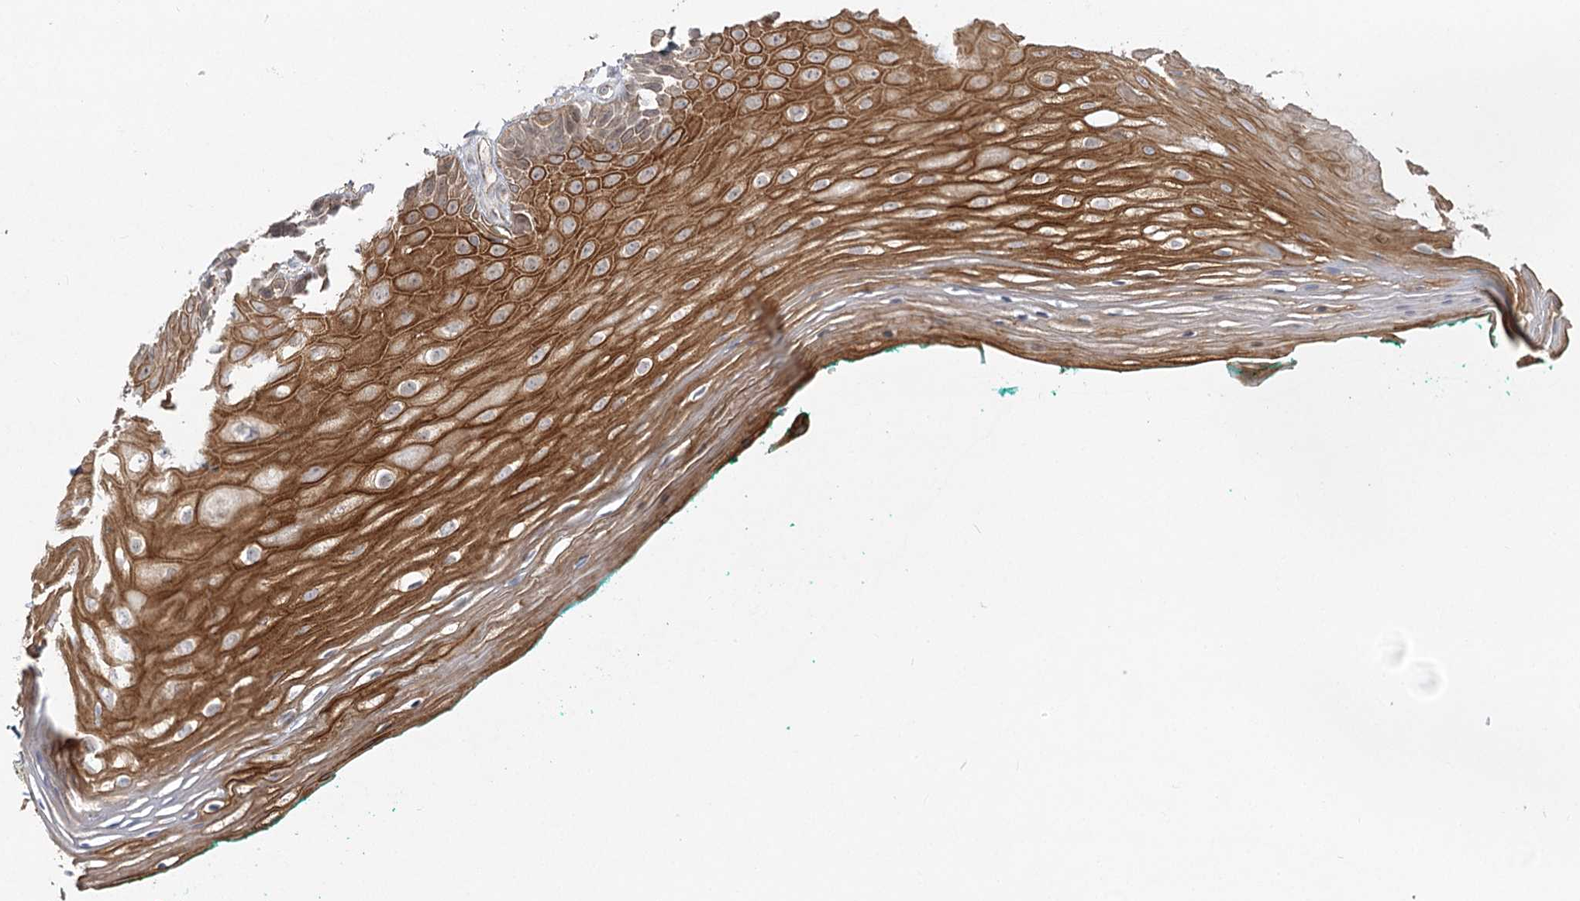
{"staining": {"intensity": "moderate", "quantity": ">75%", "location": "cytoplasmic/membranous"}, "tissue": "oral mucosa", "cell_type": "Squamous epithelial cells", "image_type": "normal", "snomed": [{"axis": "morphology", "description": "Normal tissue, NOS"}, {"axis": "topography", "description": "Skeletal muscle"}, {"axis": "topography", "description": "Oral tissue"}, {"axis": "topography", "description": "Peripheral nerve tissue"}], "caption": "Immunohistochemical staining of benign human oral mucosa exhibits moderate cytoplasmic/membranous protein staining in about >75% of squamous epithelial cells. (Brightfield microscopy of DAB IHC at high magnification).", "gene": "KBTBD4", "patient": {"sex": "female", "age": 84}}